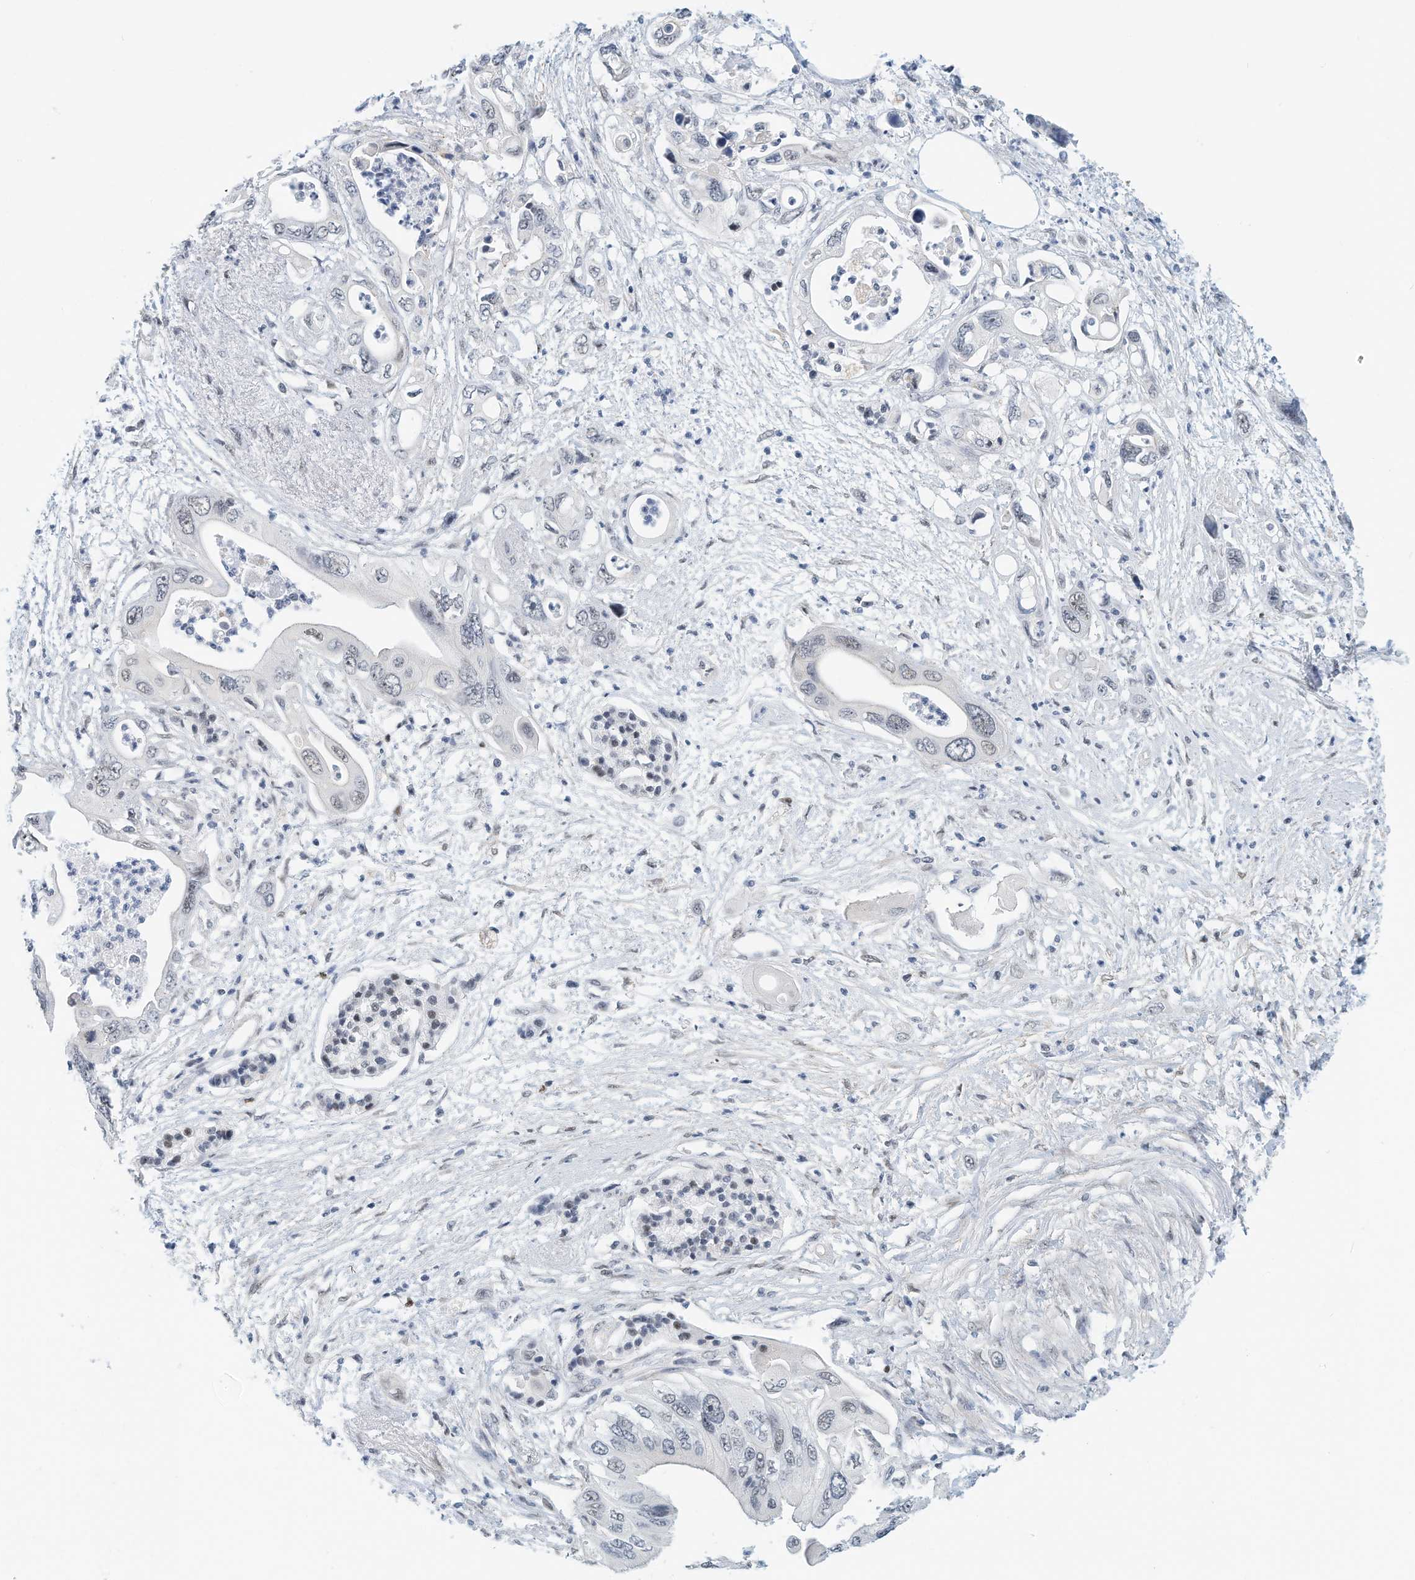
{"staining": {"intensity": "negative", "quantity": "none", "location": "none"}, "tissue": "pancreatic cancer", "cell_type": "Tumor cells", "image_type": "cancer", "snomed": [{"axis": "morphology", "description": "Adenocarcinoma, NOS"}, {"axis": "topography", "description": "Pancreas"}], "caption": "Adenocarcinoma (pancreatic) stained for a protein using immunohistochemistry shows no expression tumor cells.", "gene": "ARHGAP28", "patient": {"sex": "male", "age": 66}}